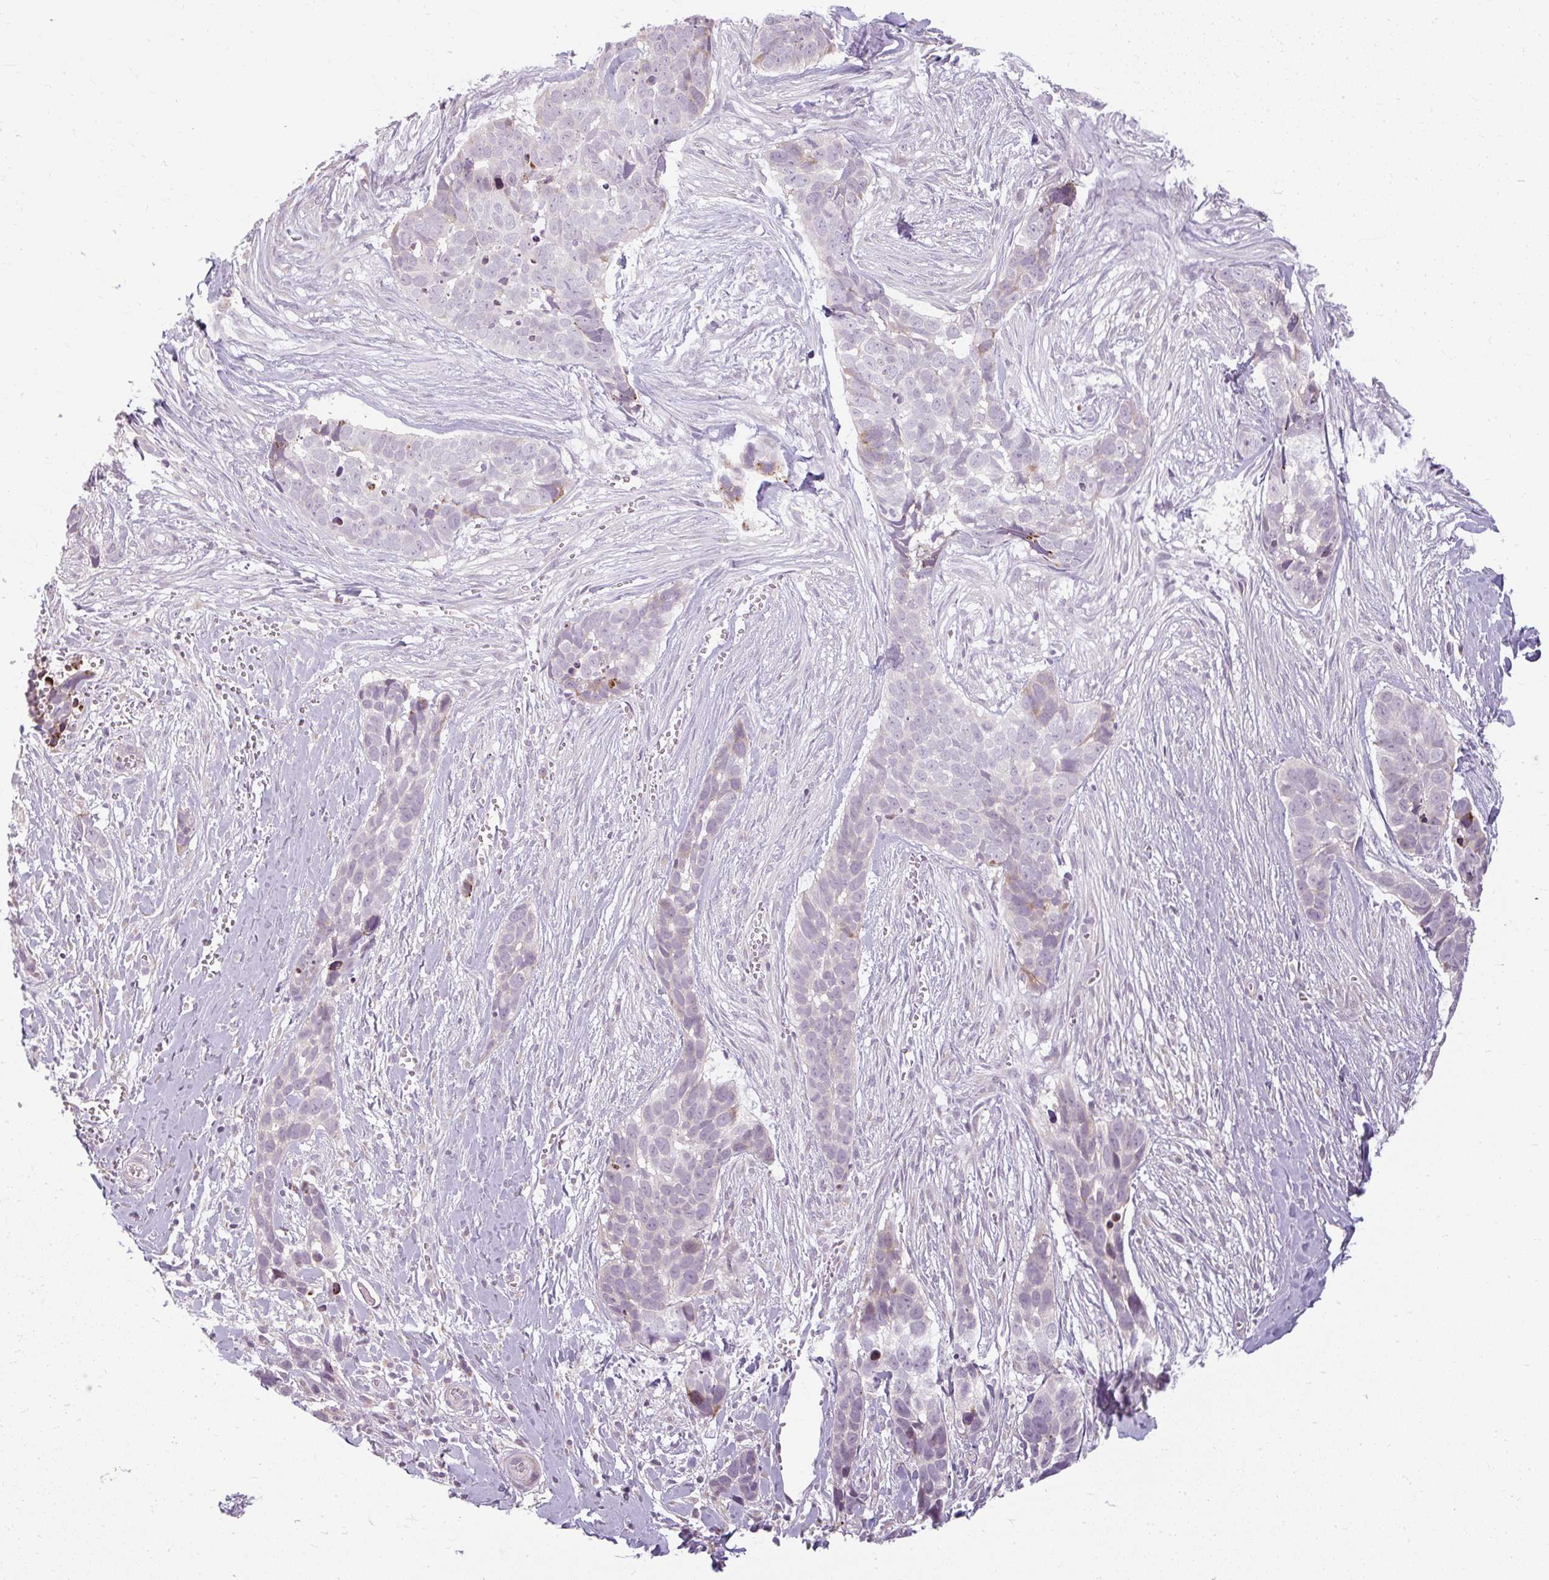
{"staining": {"intensity": "weak", "quantity": "<25%", "location": "cytoplasmic/membranous"}, "tissue": "skin cancer", "cell_type": "Tumor cells", "image_type": "cancer", "snomed": [{"axis": "morphology", "description": "Basal cell carcinoma"}, {"axis": "topography", "description": "Skin"}], "caption": "The immunohistochemistry photomicrograph has no significant staining in tumor cells of basal cell carcinoma (skin) tissue.", "gene": "ZFYVE26", "patient": {"sex": "female", "age": 82}}